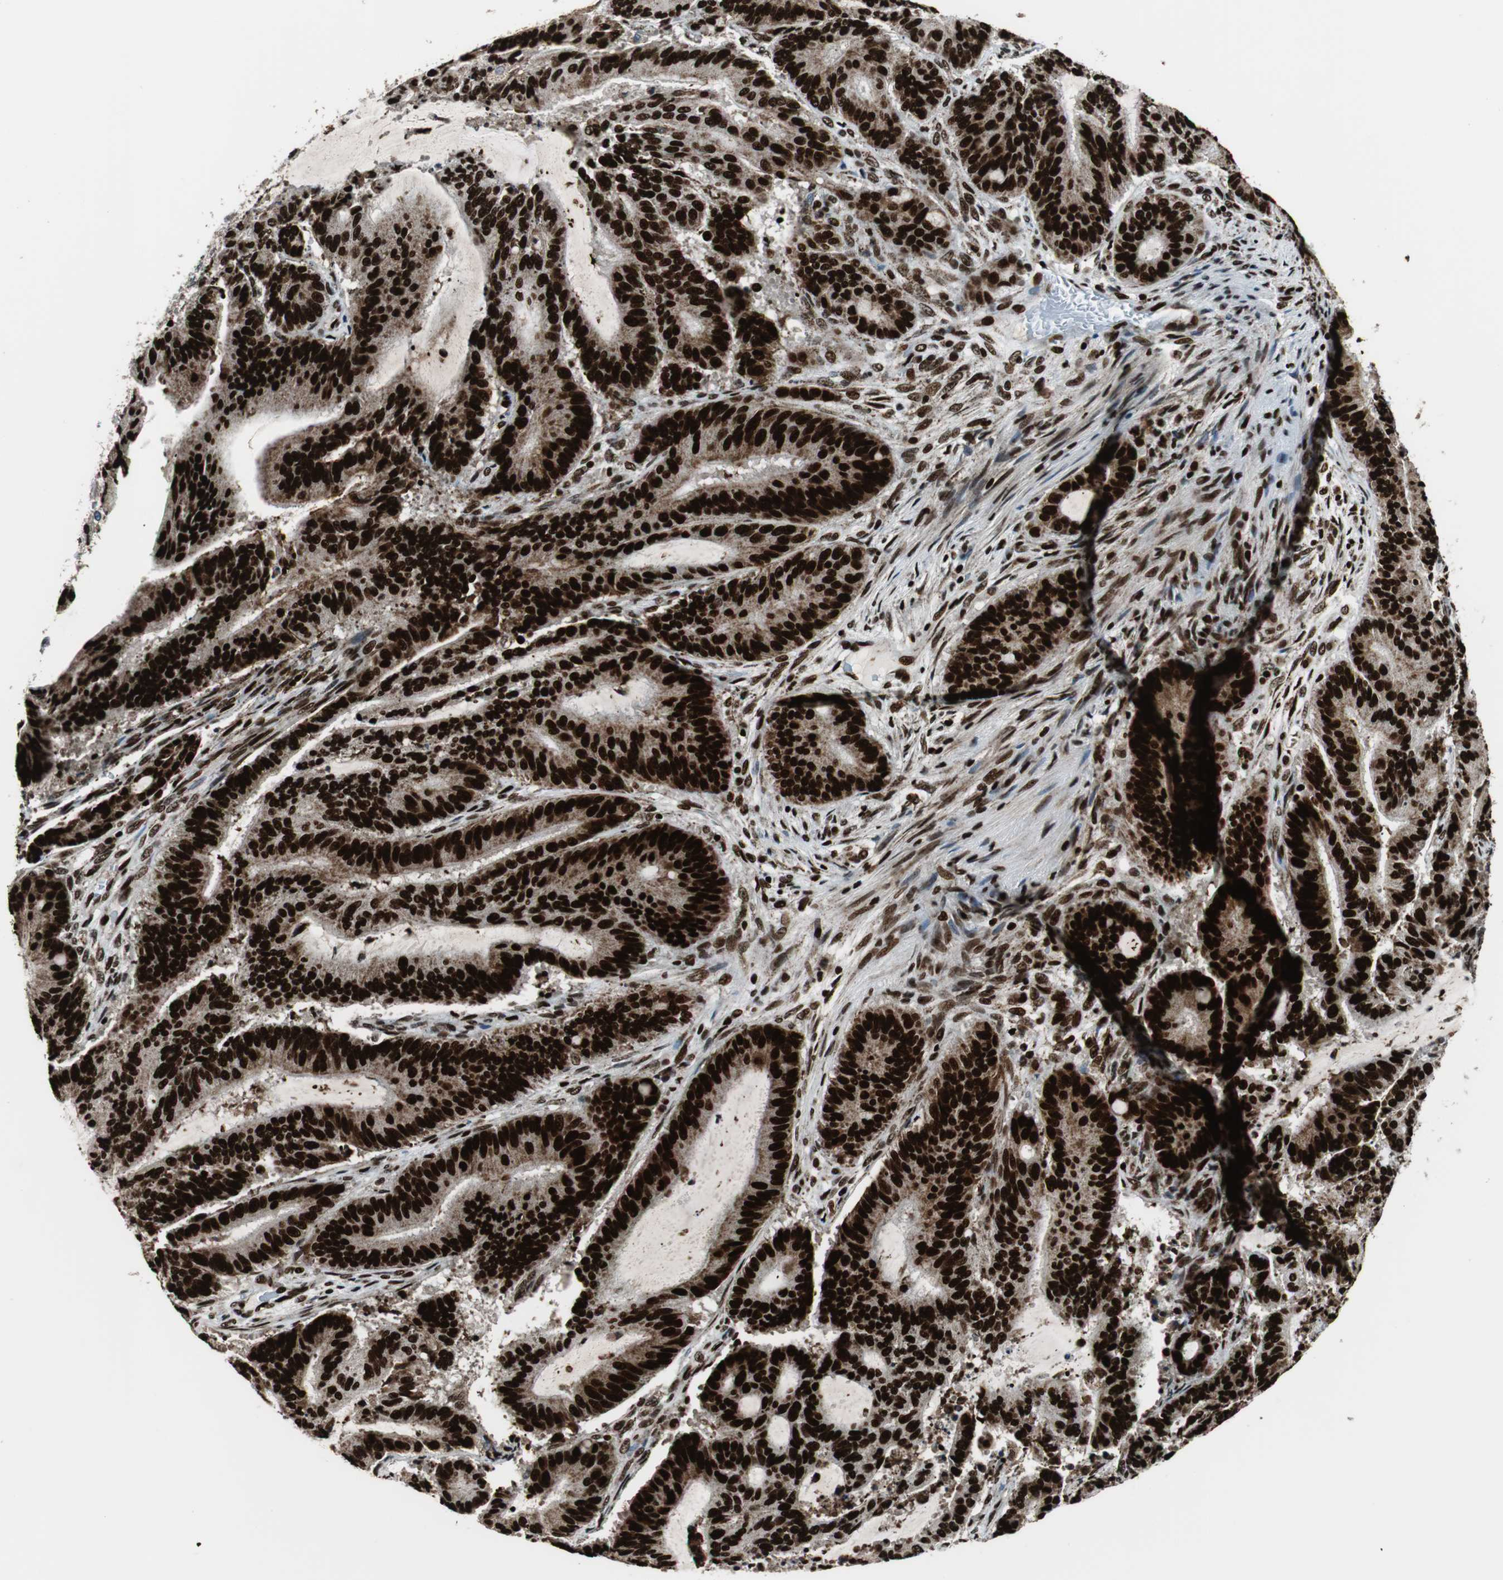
{"staining": {"intensity": "strong", "quantity": ">75%", "location": "nuclear"}, "tissue": "liver cancer", "cell_type": "Tumor cells", "image_type": "cancer", "snomed": [{"axis": "morphology", "description": "Cholangiocarcinoma"}, {"axis": "topography", "description": "Liver"}], "caption": "Immunohistochemistry (IHC) staining of liver cholangiocarcinoma, which exhibits high levels of strong nuclear expression in approximately >75% of tumor cells indicating strong nuclear protein expression. The staining was performed using DAB (3,3'-diaminobenzidine) (brown) for protein detection and nuclei were counterstained in hematoxylin (blue).", "gene": "HDAC1", "patient": {"sex": "female", "age": 73}}